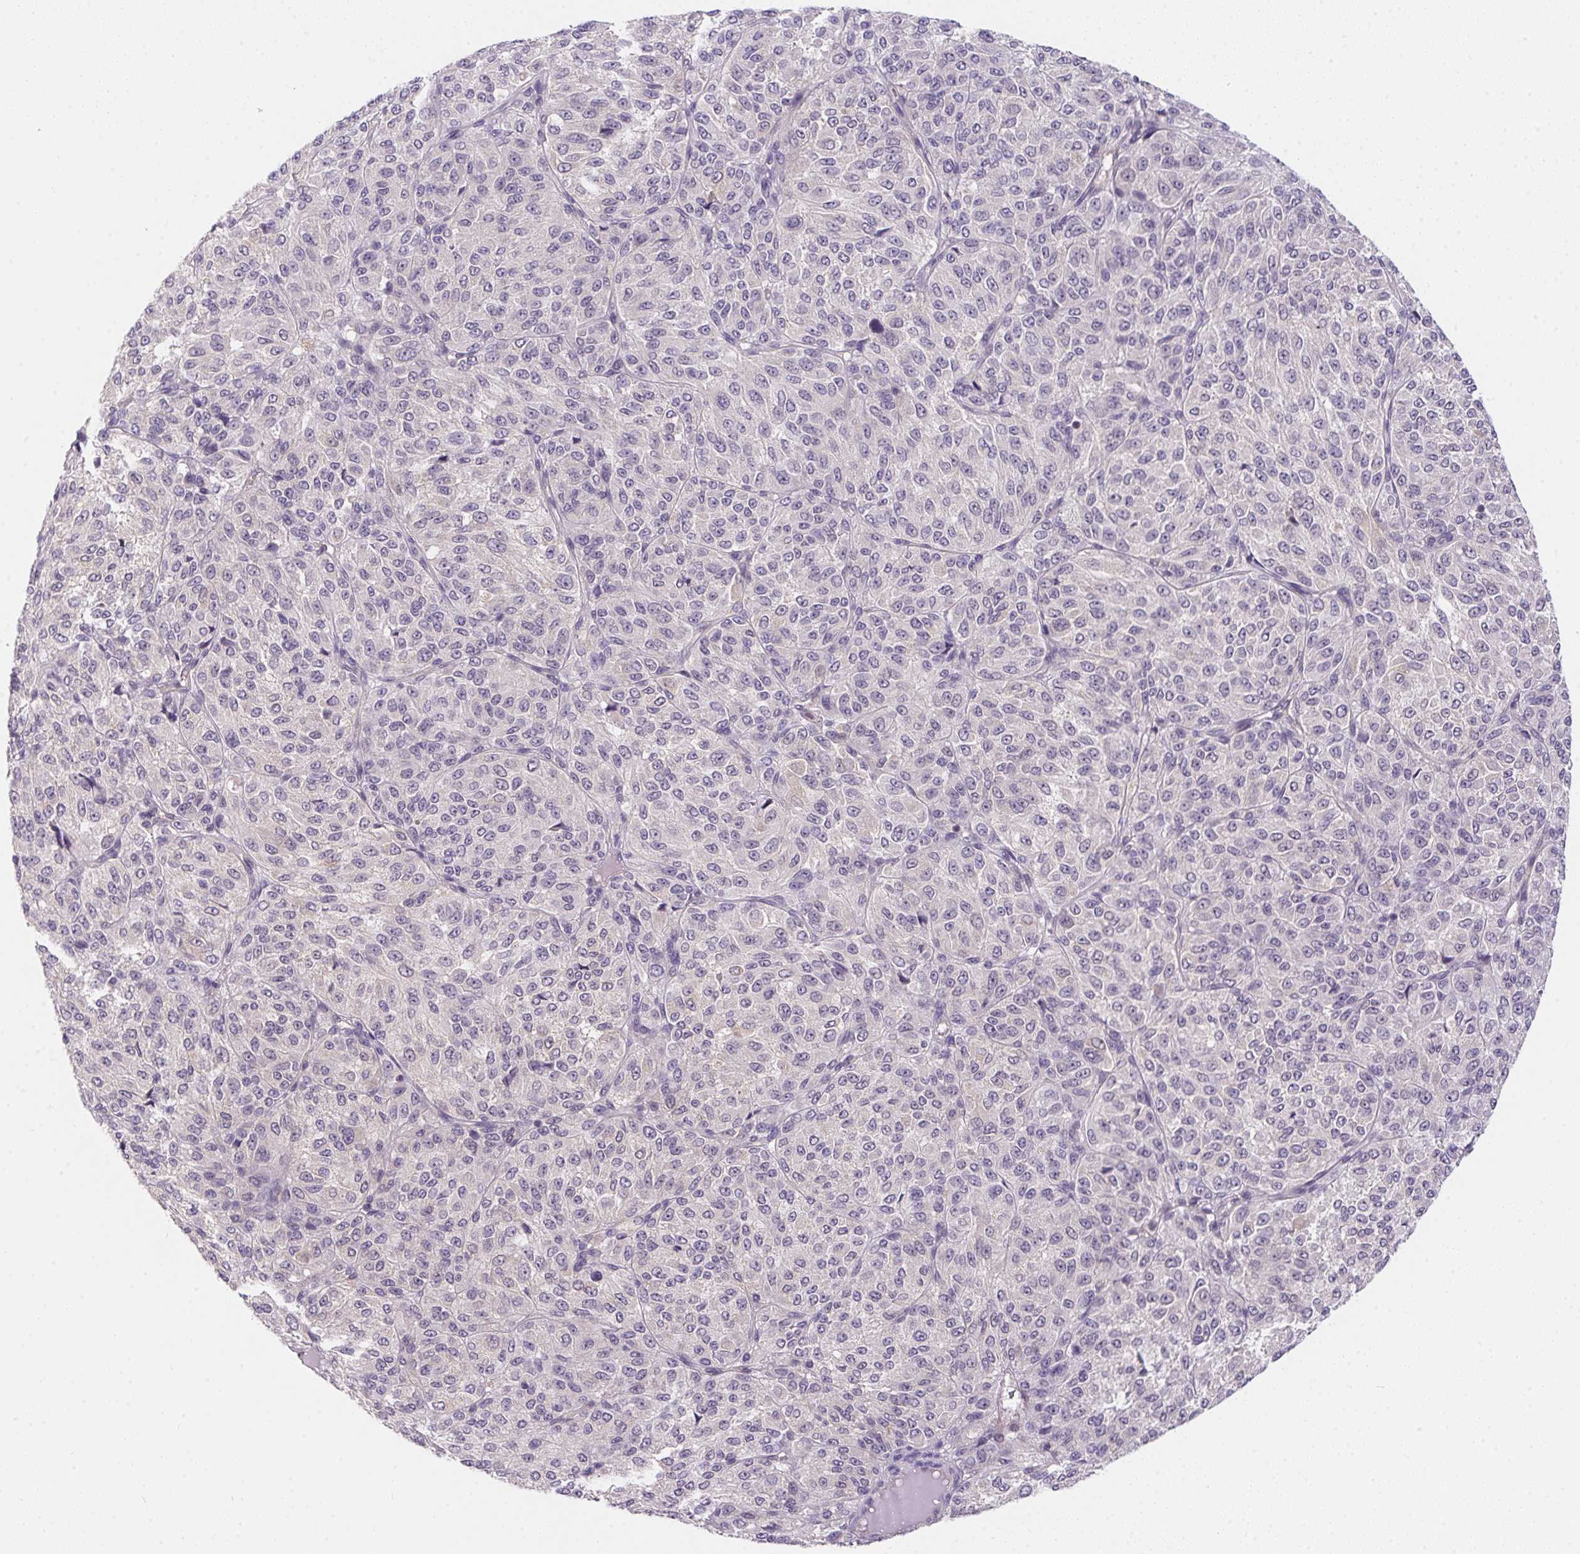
{"staining": {"intensity": "negative", "quantity": "none", "location": "none"}, "tissue": "melanoma", "cell_type": "Tumor cells", "image_type": "cancer", "snomed": [{"axis": "morphology", "description": "Malignant melanoma, Metastatic site"}, {"axis": "topography", "description": "Brain"}], "caption": "This is an IHC histopathology image of melanoma. There is no positivity in tumor cells.", "gene": "PRKAA1", "patient": {"sex": "female", "age": 56}}